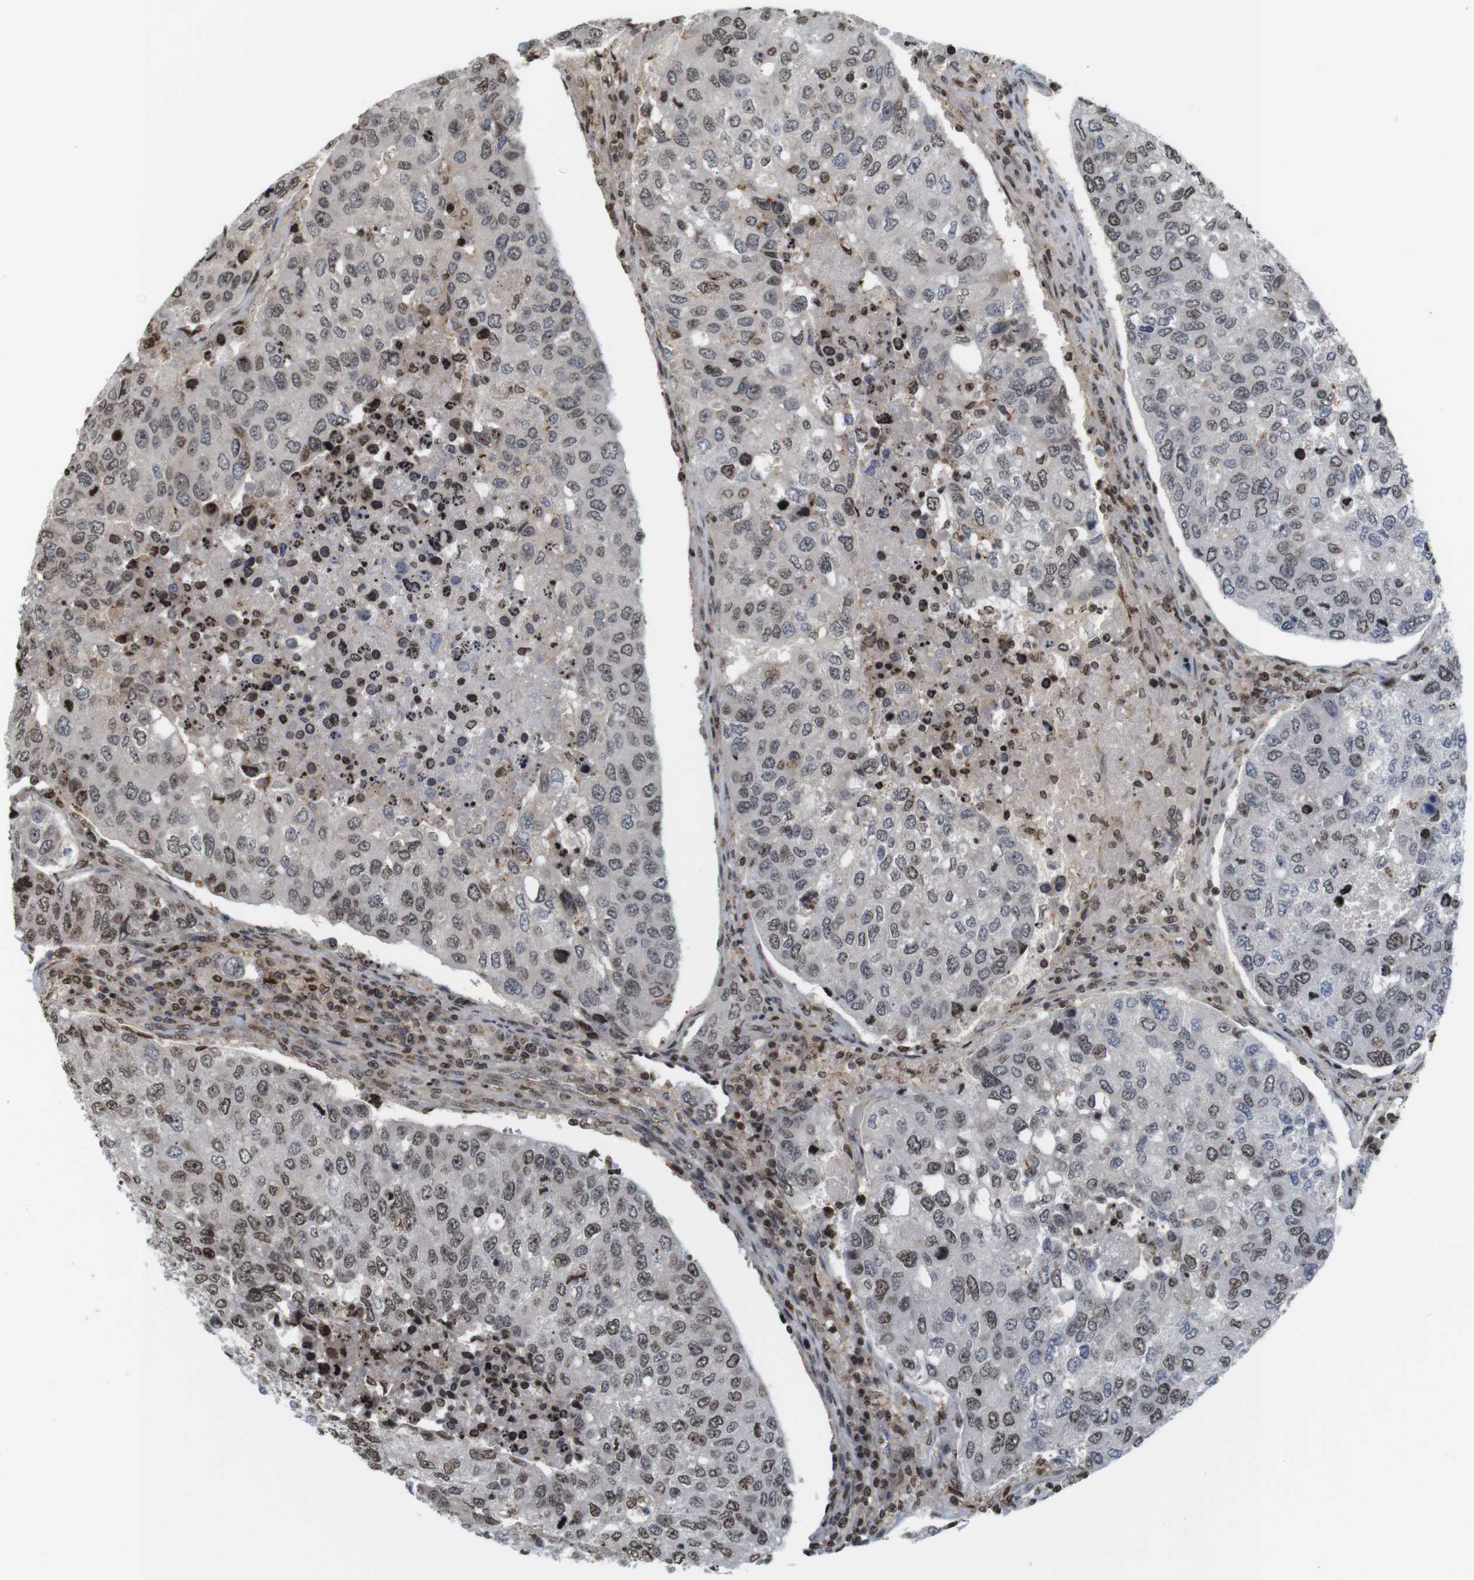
{"staining": {"intensity": "moderate", "quantity": "25%-75%", "location": "nuclear"}, "tissue": "urothelial cancer", "cell_type": "Tumor cells", "image_type": "cancer", "snomed": [{"axis": "morphology", "description": "Urothelial carcinoma, High grade"}, {"axis": "topography", "description": "Lymph node"}, {"axis": "topography", "description": "Urinary bladder"}], "caption": "Immunohistochemical staining of urothelial cancer demonstrates medium levels of moderate nuclear positivity in about 25%-75% of tumor cells.", "gene": "MBD1", "patient": {"sex": "male", "age": 51}}